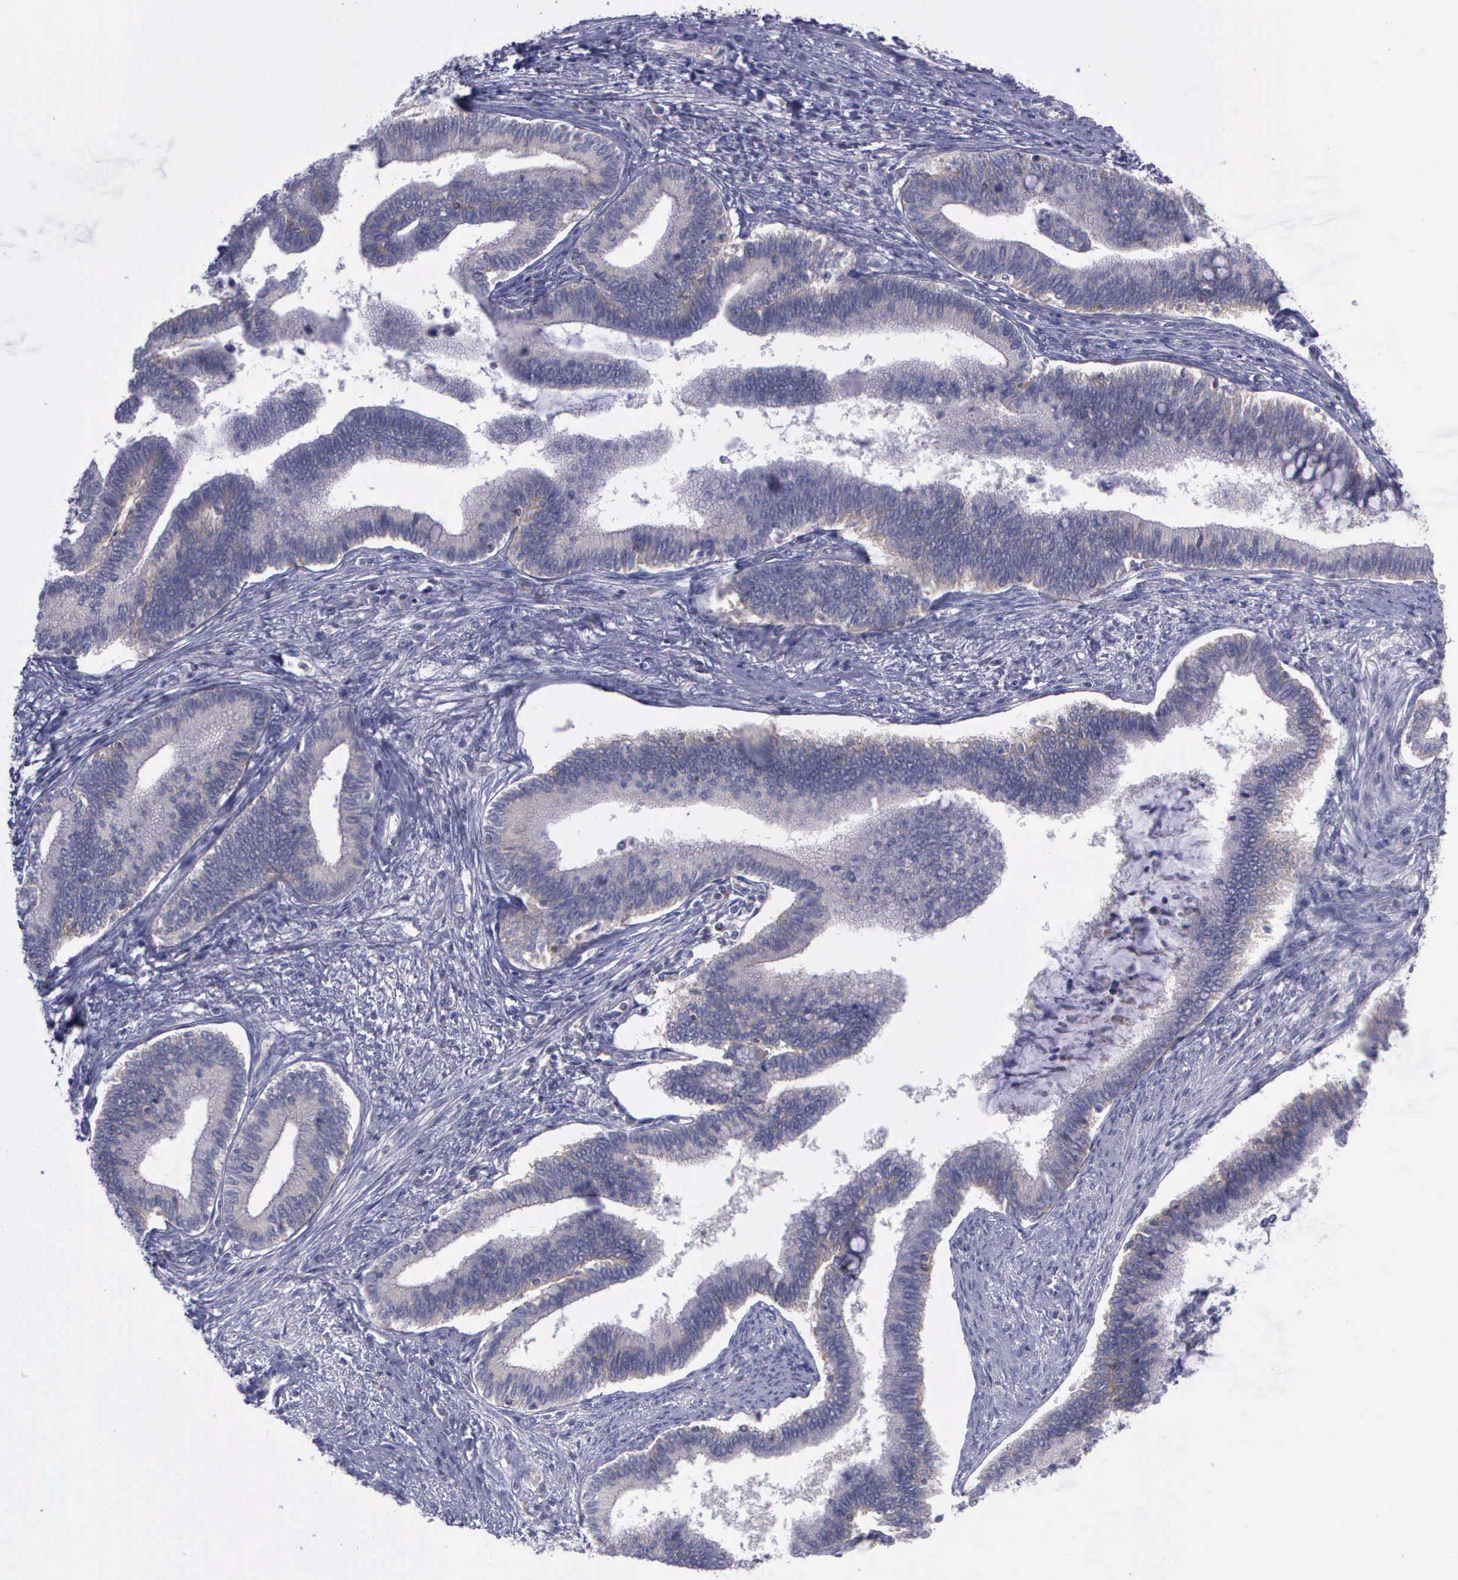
{"staining": {"intensity": "negative", "quantity": "none", "location": "none"}, "tissue": "cervical cancer", "cell_type": "Tumor cells", "image_type": "cancer", "snomed": [{"axis": "morphology", "description": "Adenocarcinoma, NOS"}, {"axis": "topography", "description": "Cervix"}], "caption": "IHC of human cervical cancer (adenocarcinoma) shows no positivity in tumor cells.", "gene": "MICAL3", "patient": {"sex": "female", "age": 36}}